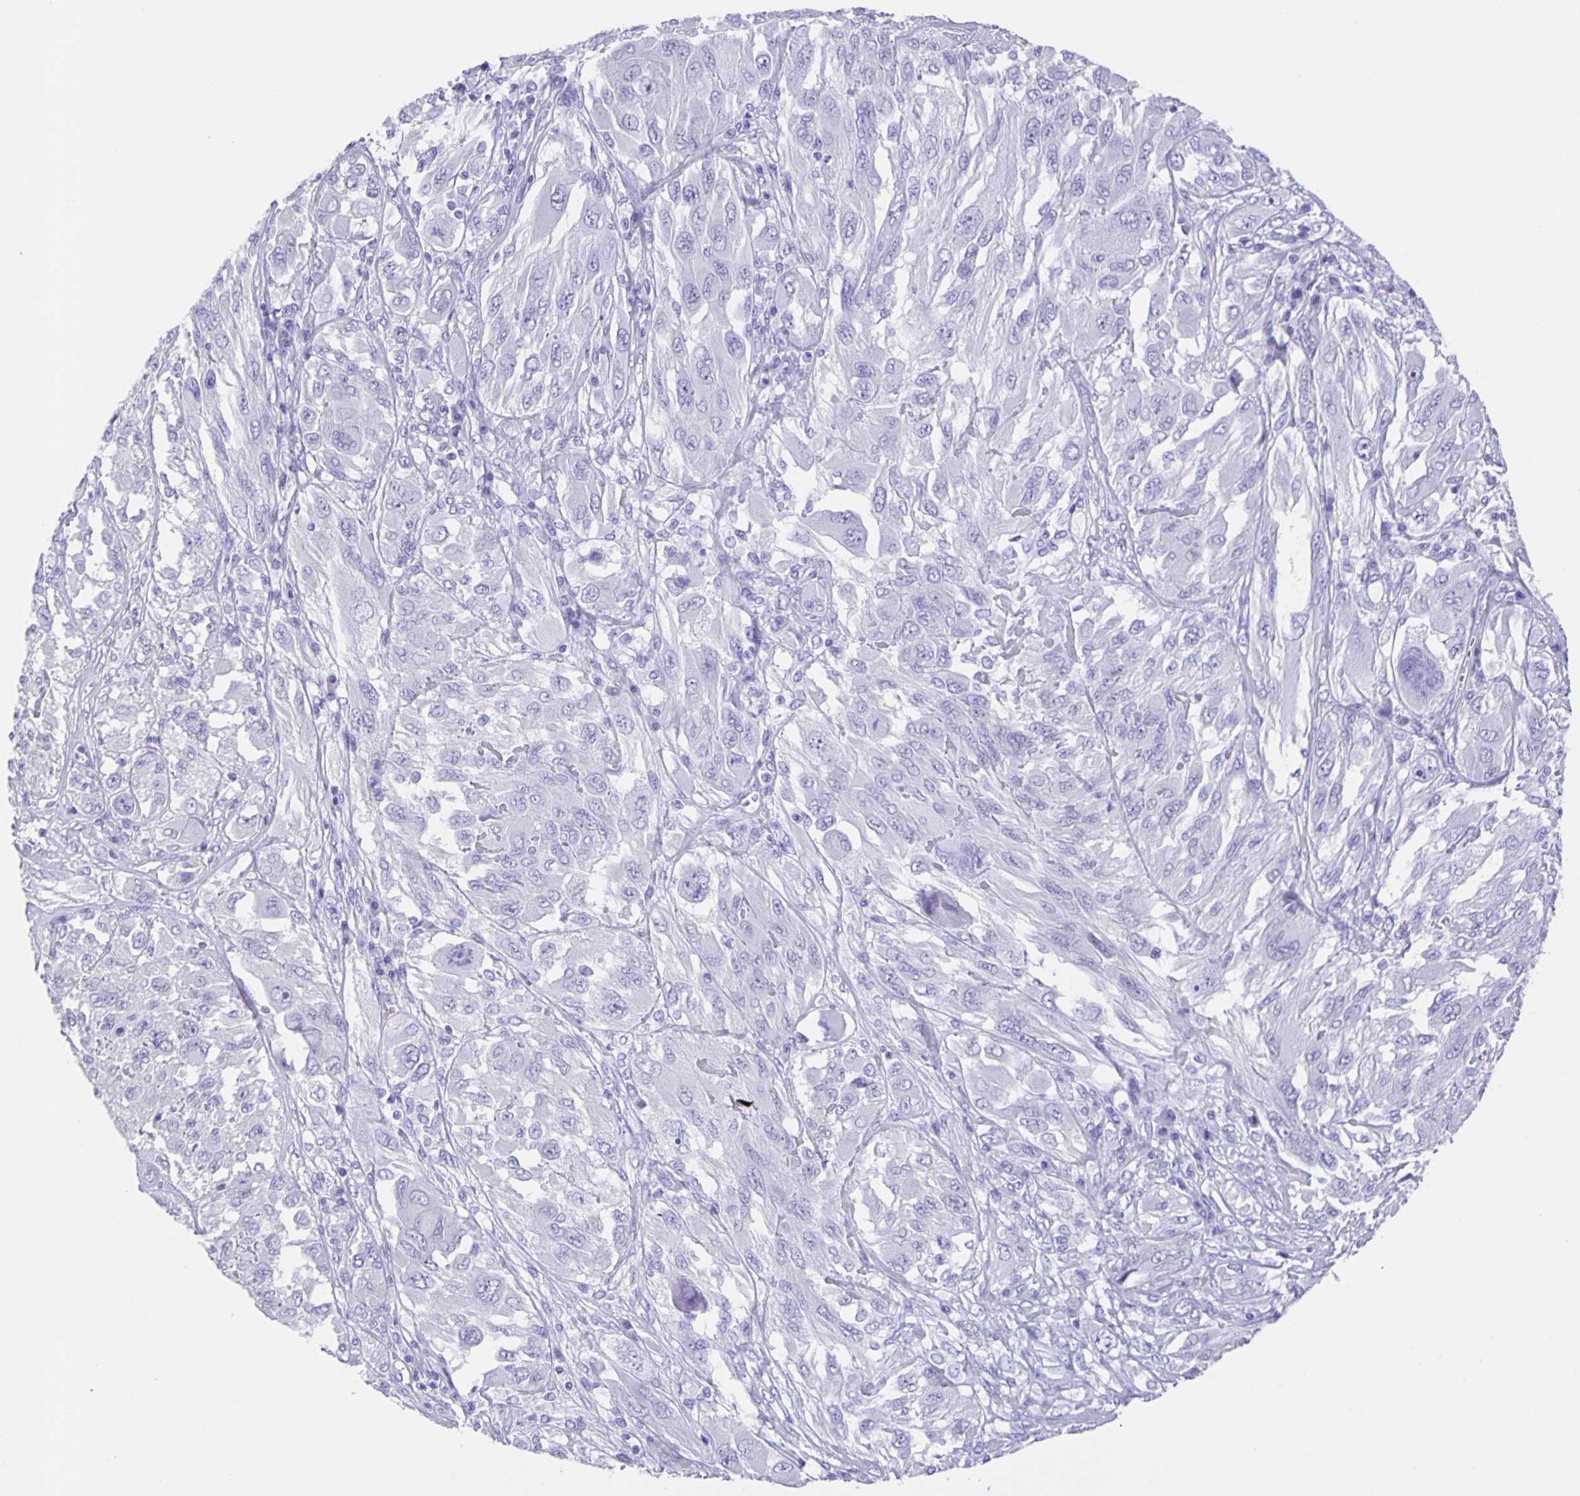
{"staining": {"intensity": "negative", "quantity": "none", "location": "none"}, "tissue": "melanoma", "cell_type": "Tumor cells", "image_type": "cancer", "snomed": [{"axis": "morphology", "description": "Malignant melanoma, NOS"}, {"axis": "topography", "description": "Skin"}], "caption": "Immunohistochemistry (IHC) of human melanoma shows no positivity in tumor cells.", "gene": "GUCA2A", "patient": {"sex": "female", "age": 91}}